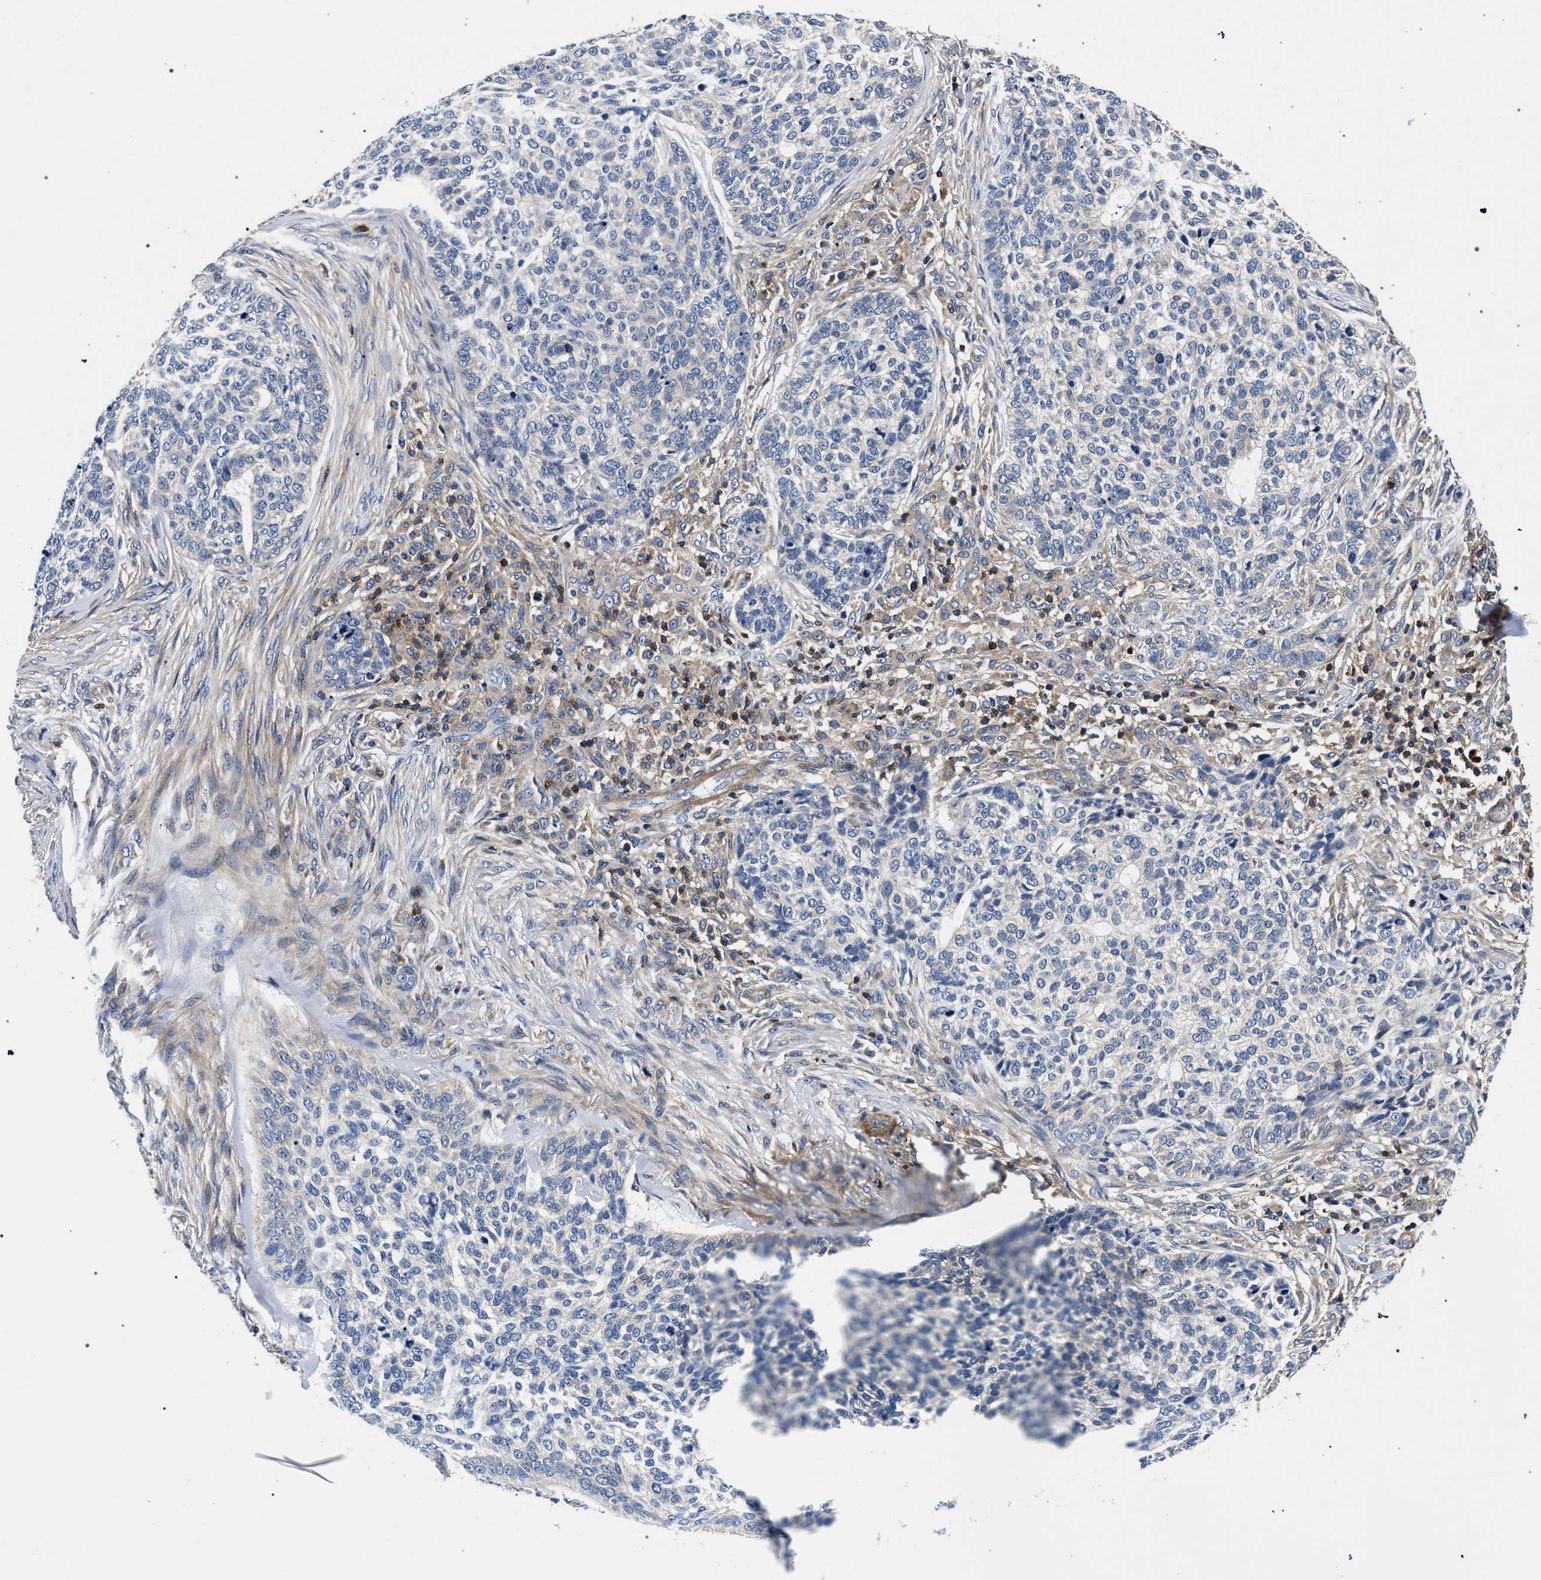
{"staining": {"intensity": "negative", "quantity": "none", "location": "none"}, "tissue": "skin cancer", "cell_type": "Tumor cells", "image_type": "cancer", "snomed": [{"axis": "morphology", "description": "Basal cell carcinoma"}, {"axis": "topography", "description": "Skin"}], "caption": "Human basal cell carcinoma (skin) stained for a protein using immunohistochemistry demonstrates no expression in tumor cells.", "gene": "LASP1", "patient": {"sex": "female", "age": 64}}